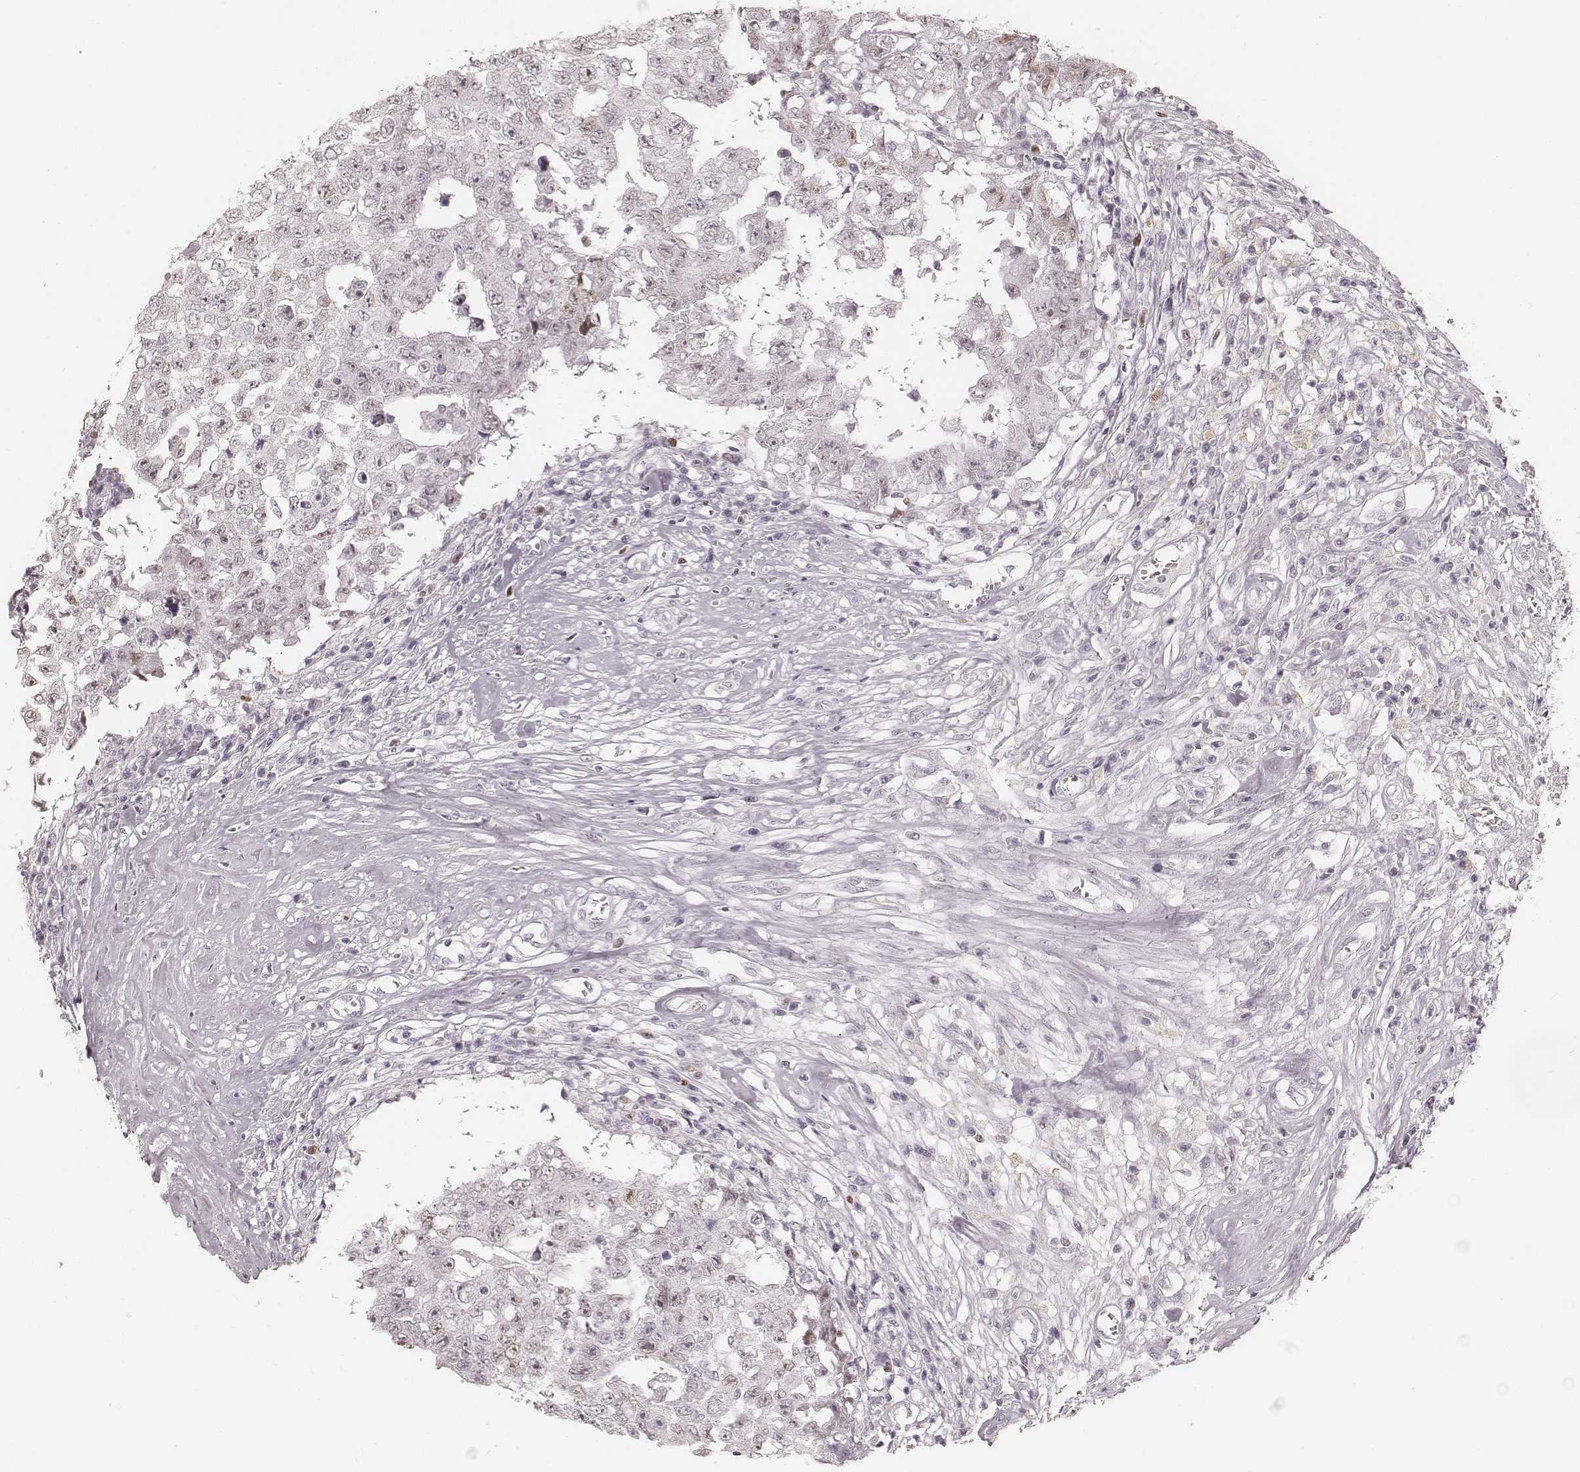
{"staining": {"intensity": "weak", "quantity": "25%-75%", "location": "nuclear"}, "tissue": "testis cancer", "cell_type": "Tumor cells", "image_type": "cancer", "snomed": [{"axis": "morphology", "description": "Carcinoma, Embryonal, NOS"}, {"axis": "topography", "description": "Testis"}], "caption": "Human testis cancer (embryonal carcinoma) stained with a brown dye exhibits weak nuclear positive positivity in approximately 25%-75% of tumor cells.", "gene": "TEX37", "patient": {"sex": "male", "age": 36}}